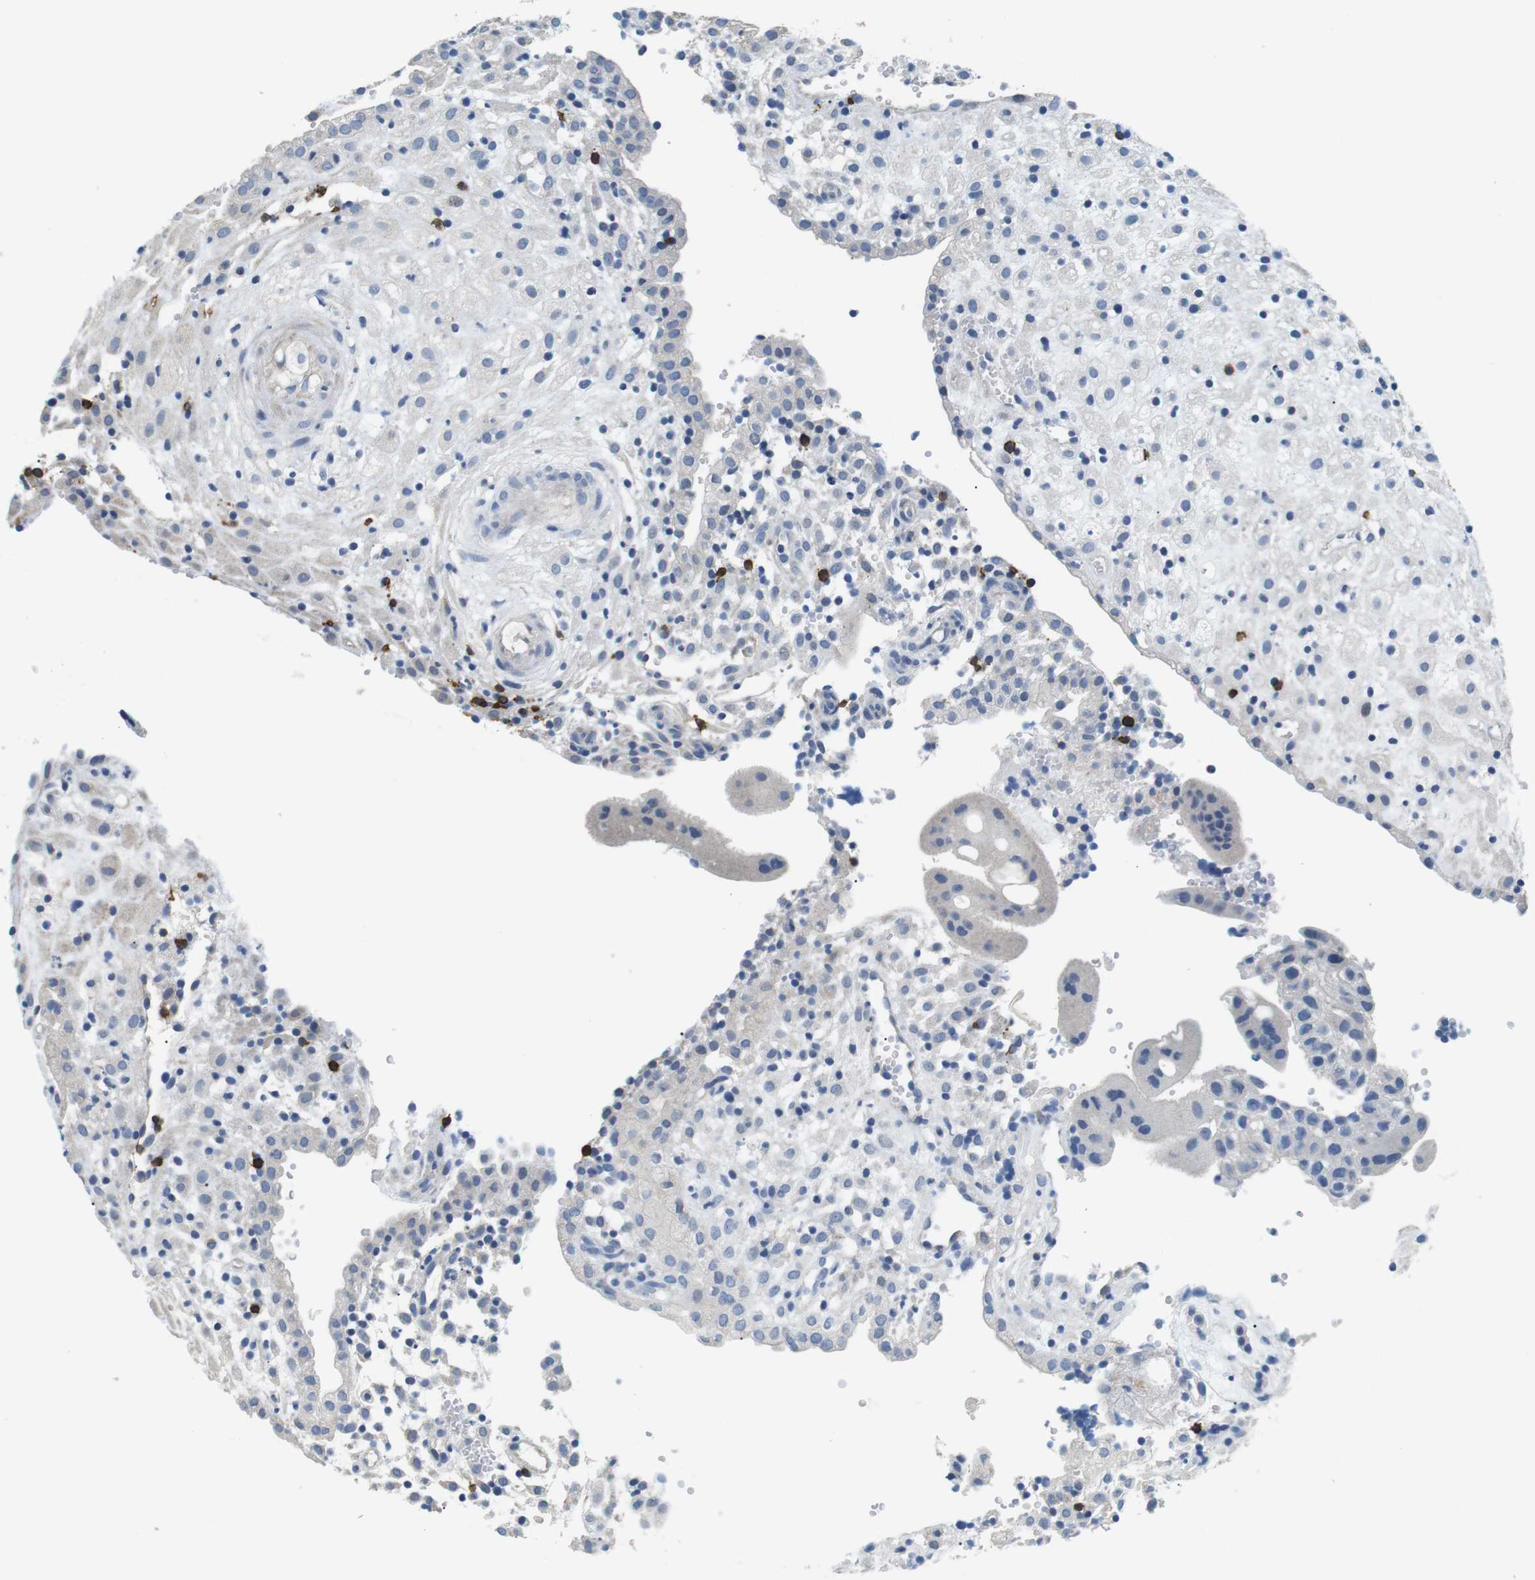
{"staining": {"intensity": "weak", "quantity": "<25%", "location": "cytoplasmic/membranous"}, "tissue": "placenta", "cell_type": "Decidual cells", "image_type": "normal", "snomed": [{"axis": "morphology", "description": "Normal tissue, NOS"}, {"axis": "topography", "description": "Placenta"}], "caption": "This is an IHC photomicrograph of unremarkable human placenta. There is no positivity in decidual cells.", "gene": "CD6", "patient": {"sex": "female", "age": 18}}